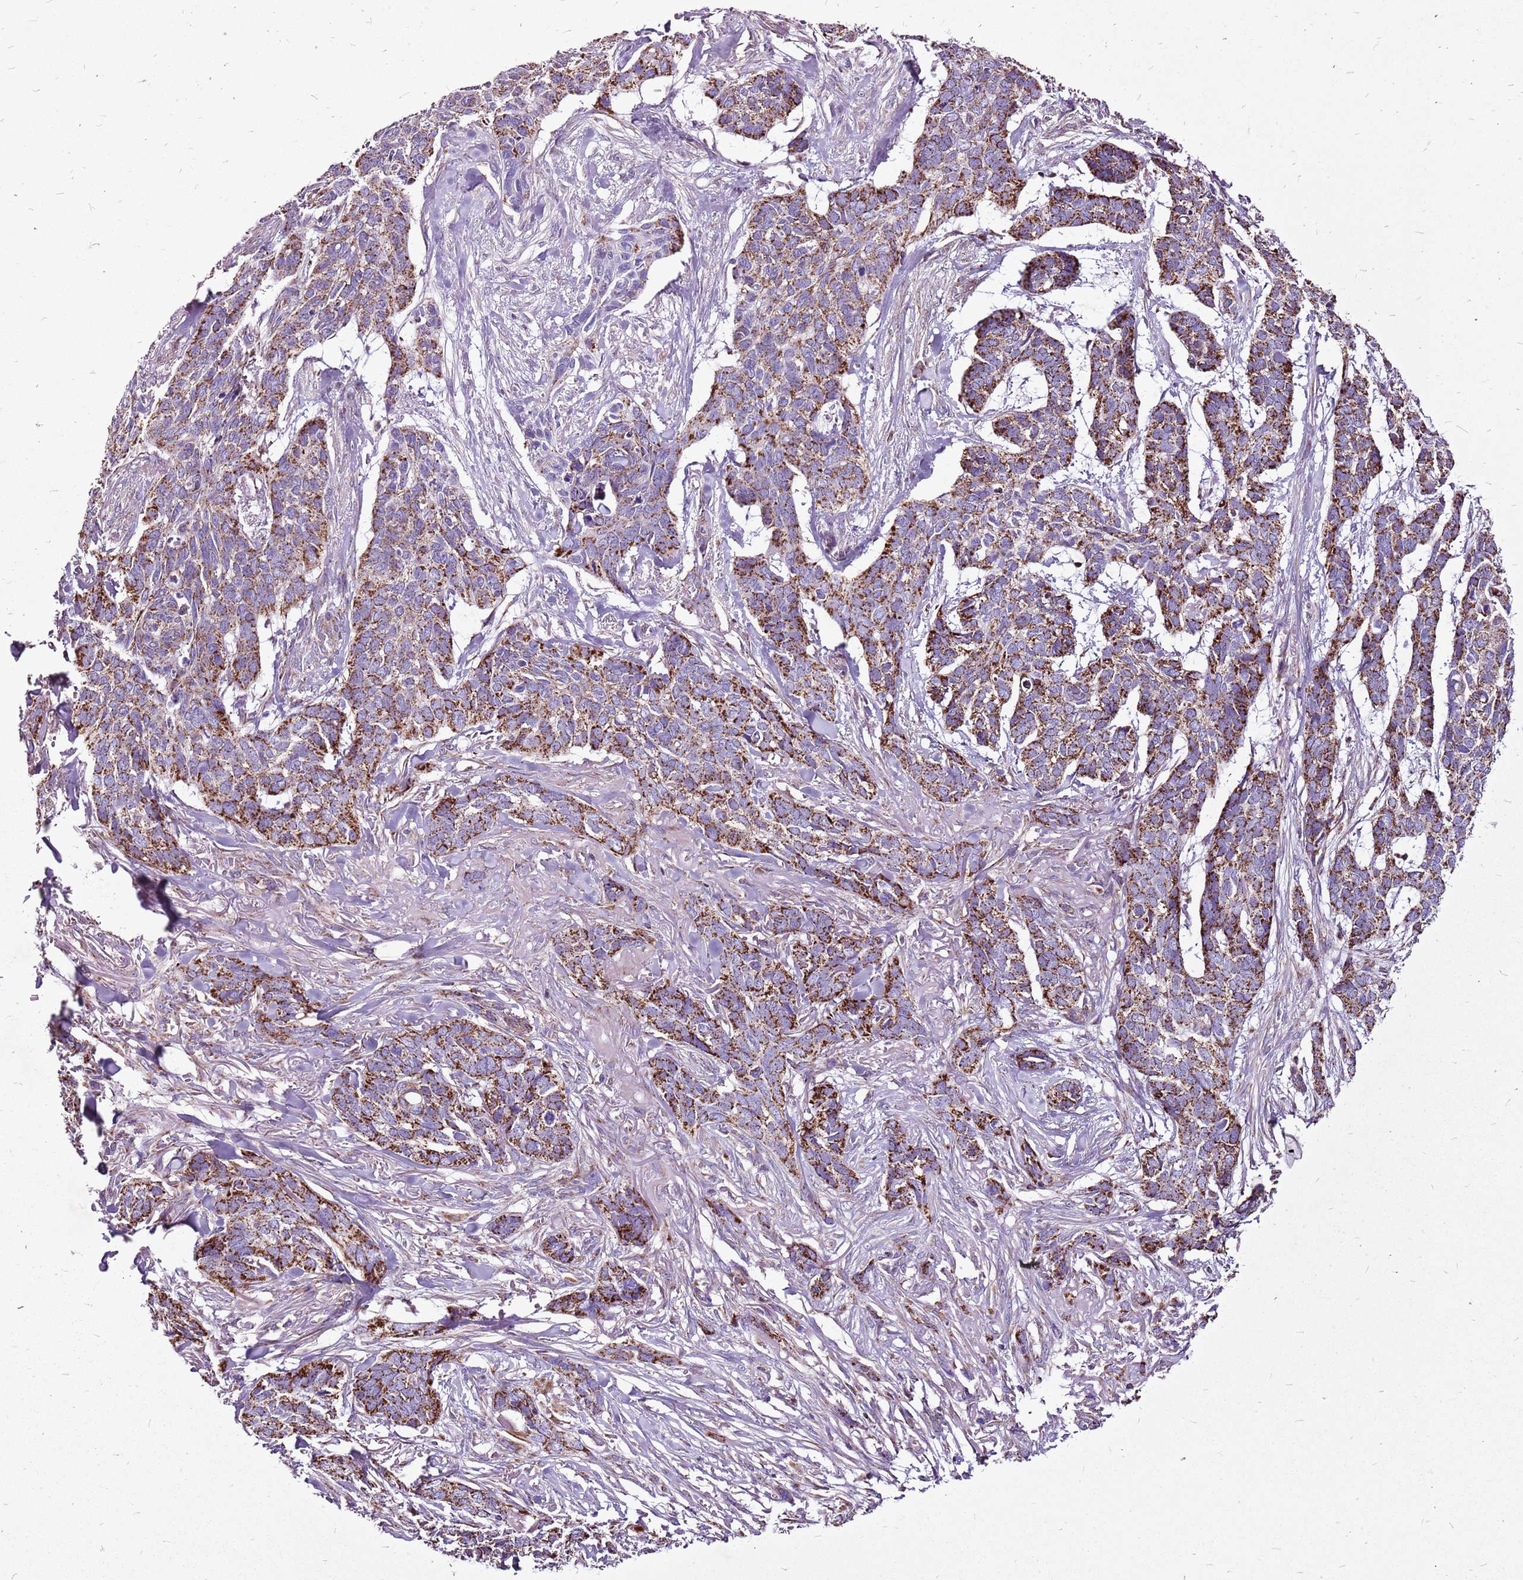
{"staining": {"intensity": "strong", "quantity": ">75%", "location": "cytoplasmic/membranous"}, "tissue": "skin cancer", "cell_type": "Tumor cells", "image_type": "cancer", "snomed": [{"axis": "morphology", "description": "Basal cell carcinoma"}, {"axis": "topography", "description": "Skin"}], "caption": "Immunohistochemistry (IHC) image of basal cell carcinoma (skin) stained for a protein (brown), which demonstrates high levels of strong cytoplasmic/membranous positivity in approximately >75% of tumor cells.", "gene": "GCDH", "patient": {"sex": "male", "age": 86}}